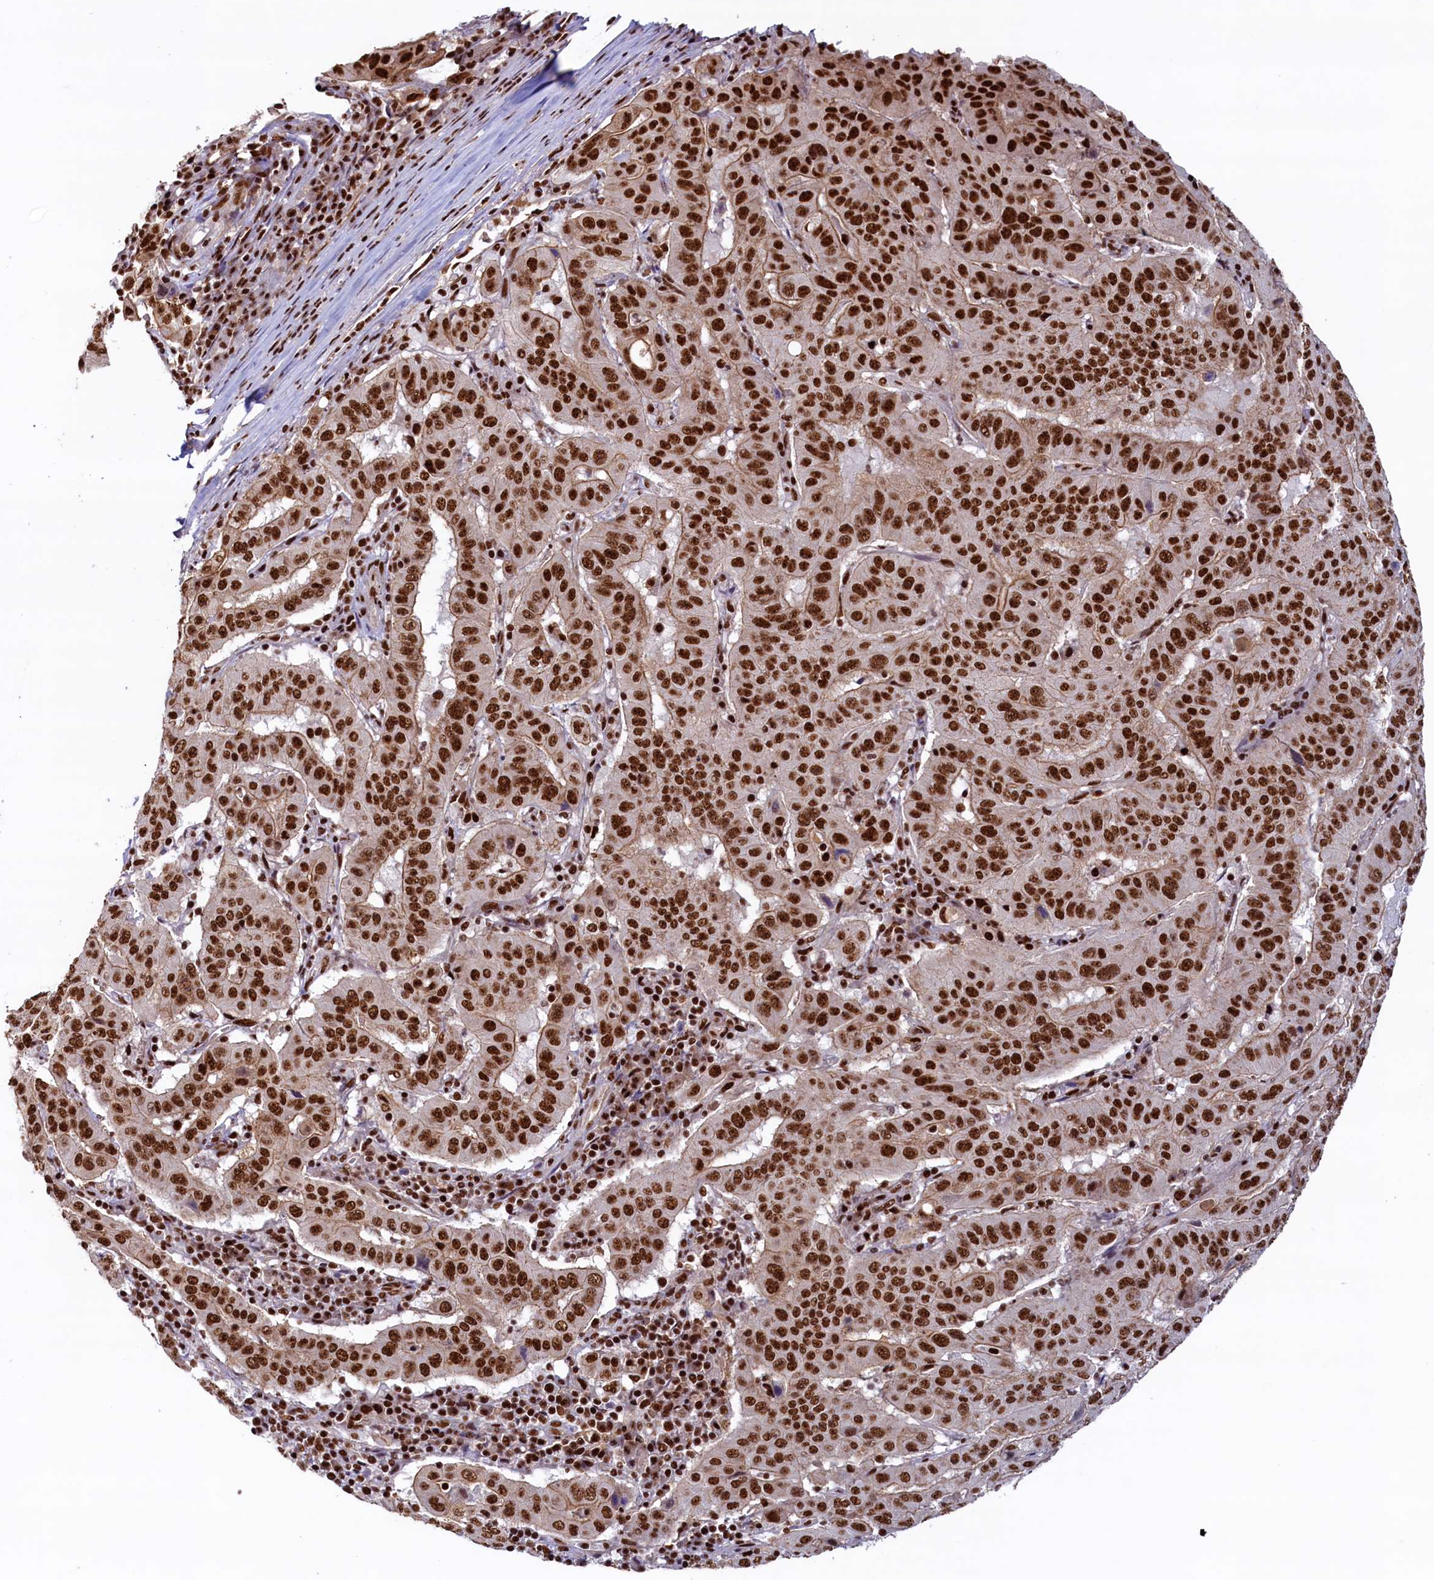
{"staining": {"intensity": "strong", "quantity": ">75%", "location": "nuclear"}, "tissue": "pancreatic cancer", "cell_type": "Tumor cells", "image_type": "cancer", "snomed": [{"axis": "morphology", "description": "Adenocarcinoma, NOS"}, {"axis": "topography", "description": "Pancreas"}], "caption": "Pancreatic cancer stained with DAB IHC shows high levels of strong nuclear positivity in approximately >75% of tumor cells.", "gene": "ZC3H18", "patient": {"sex": "male", "age": 63}}